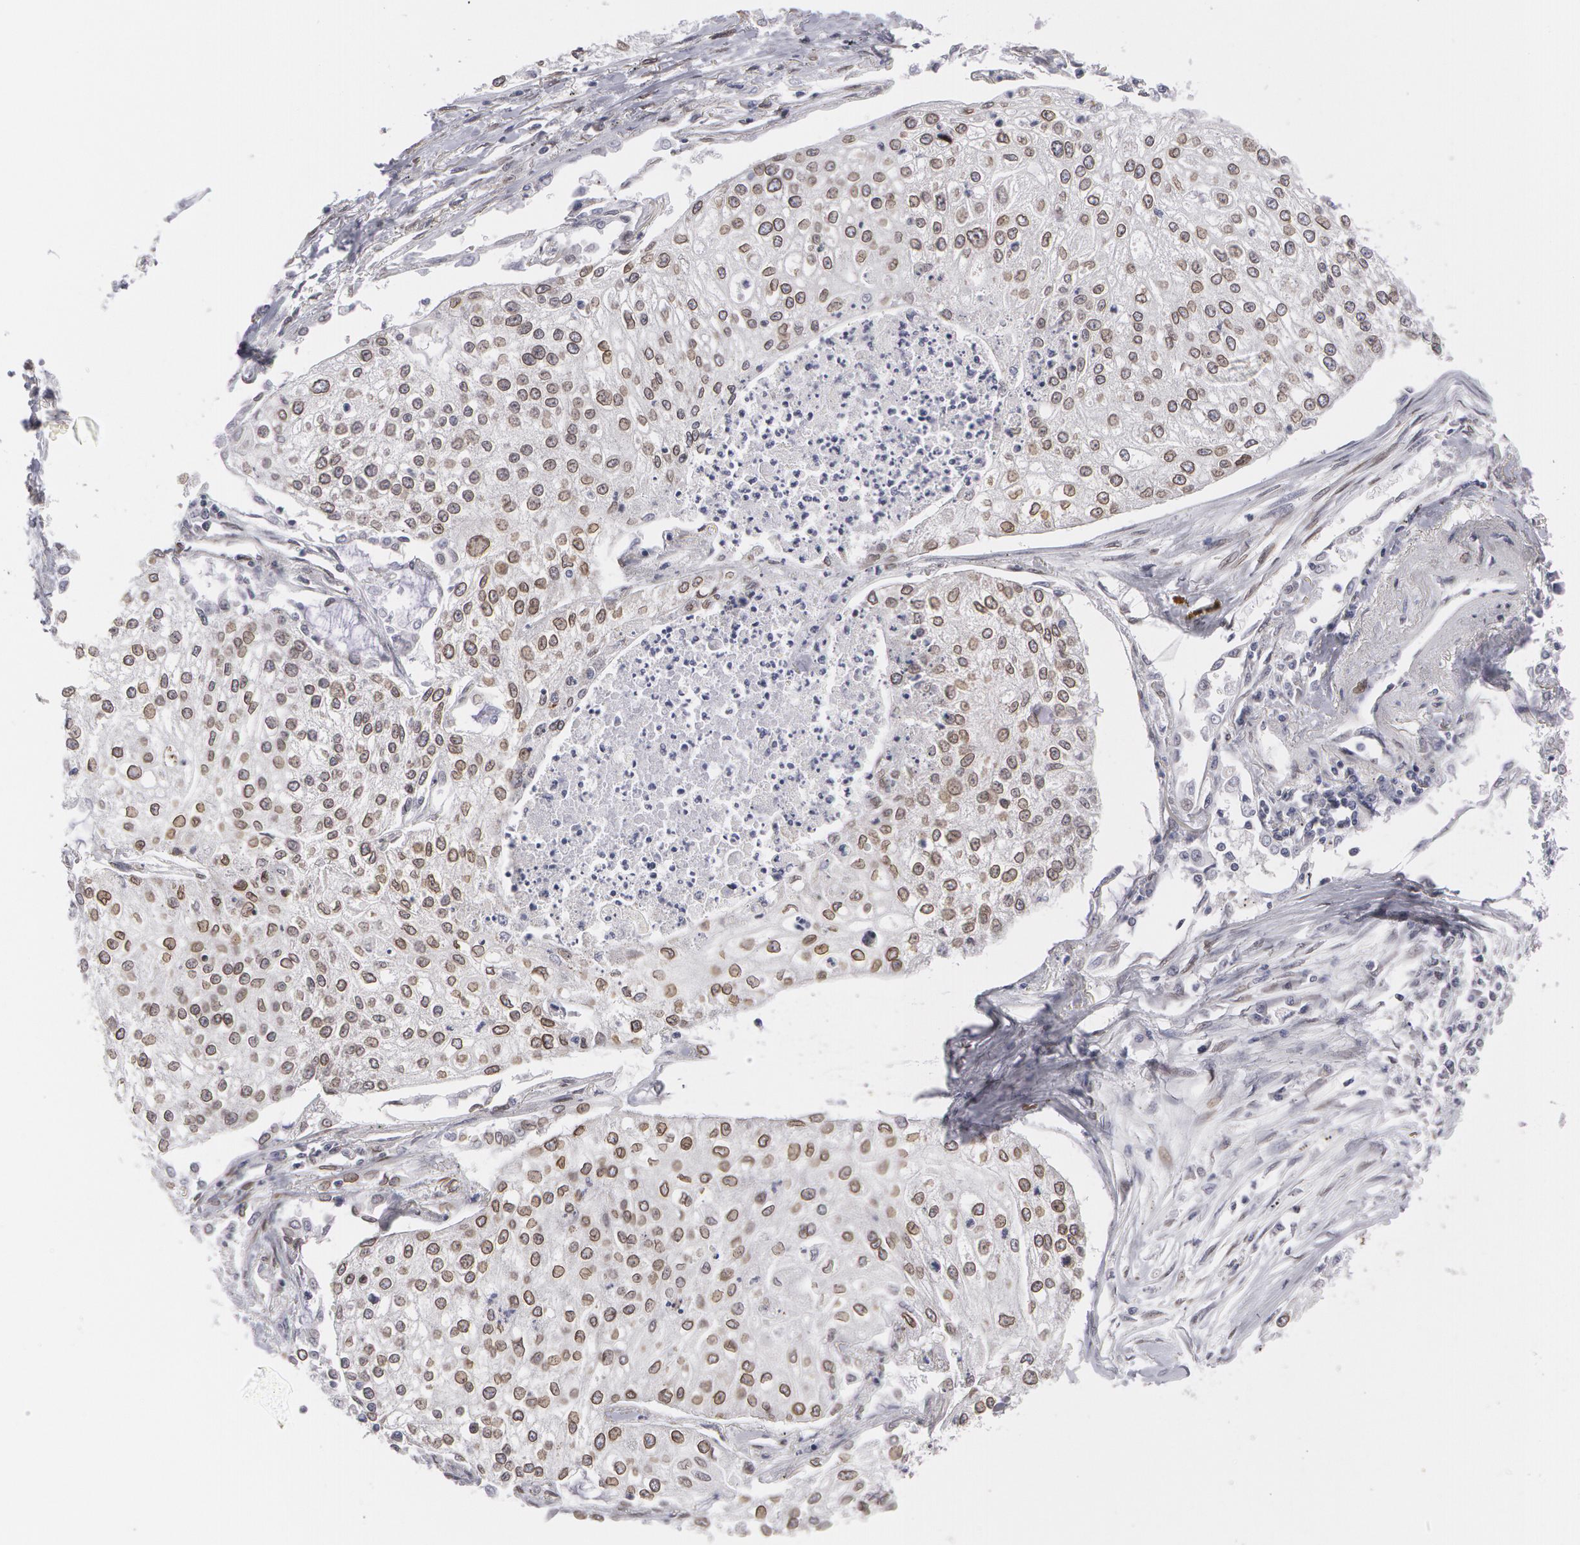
{"staining": {"intensity": "moderate", "quantity": "25%-75%", "location": "cytoplasmic/membranous"}, "tissue": "lung cancer", "cell_type": "Tumor cells", "image_type": "cancer", "snomed": [{"axis": "morphology", "description": "Squamous cell carcinoma, NOS"}, {"axis": "topography", "description": "Lung"}], "caption": "Immunohistochemical staining of squamous cell carcinoma (lung) displays medium levels of moderate cytoplasmic/membranous protein staining in approximately 25%-75% of tumor cells.", "gene": "EMD", "patient": {"sex": "male", "age": 75}}